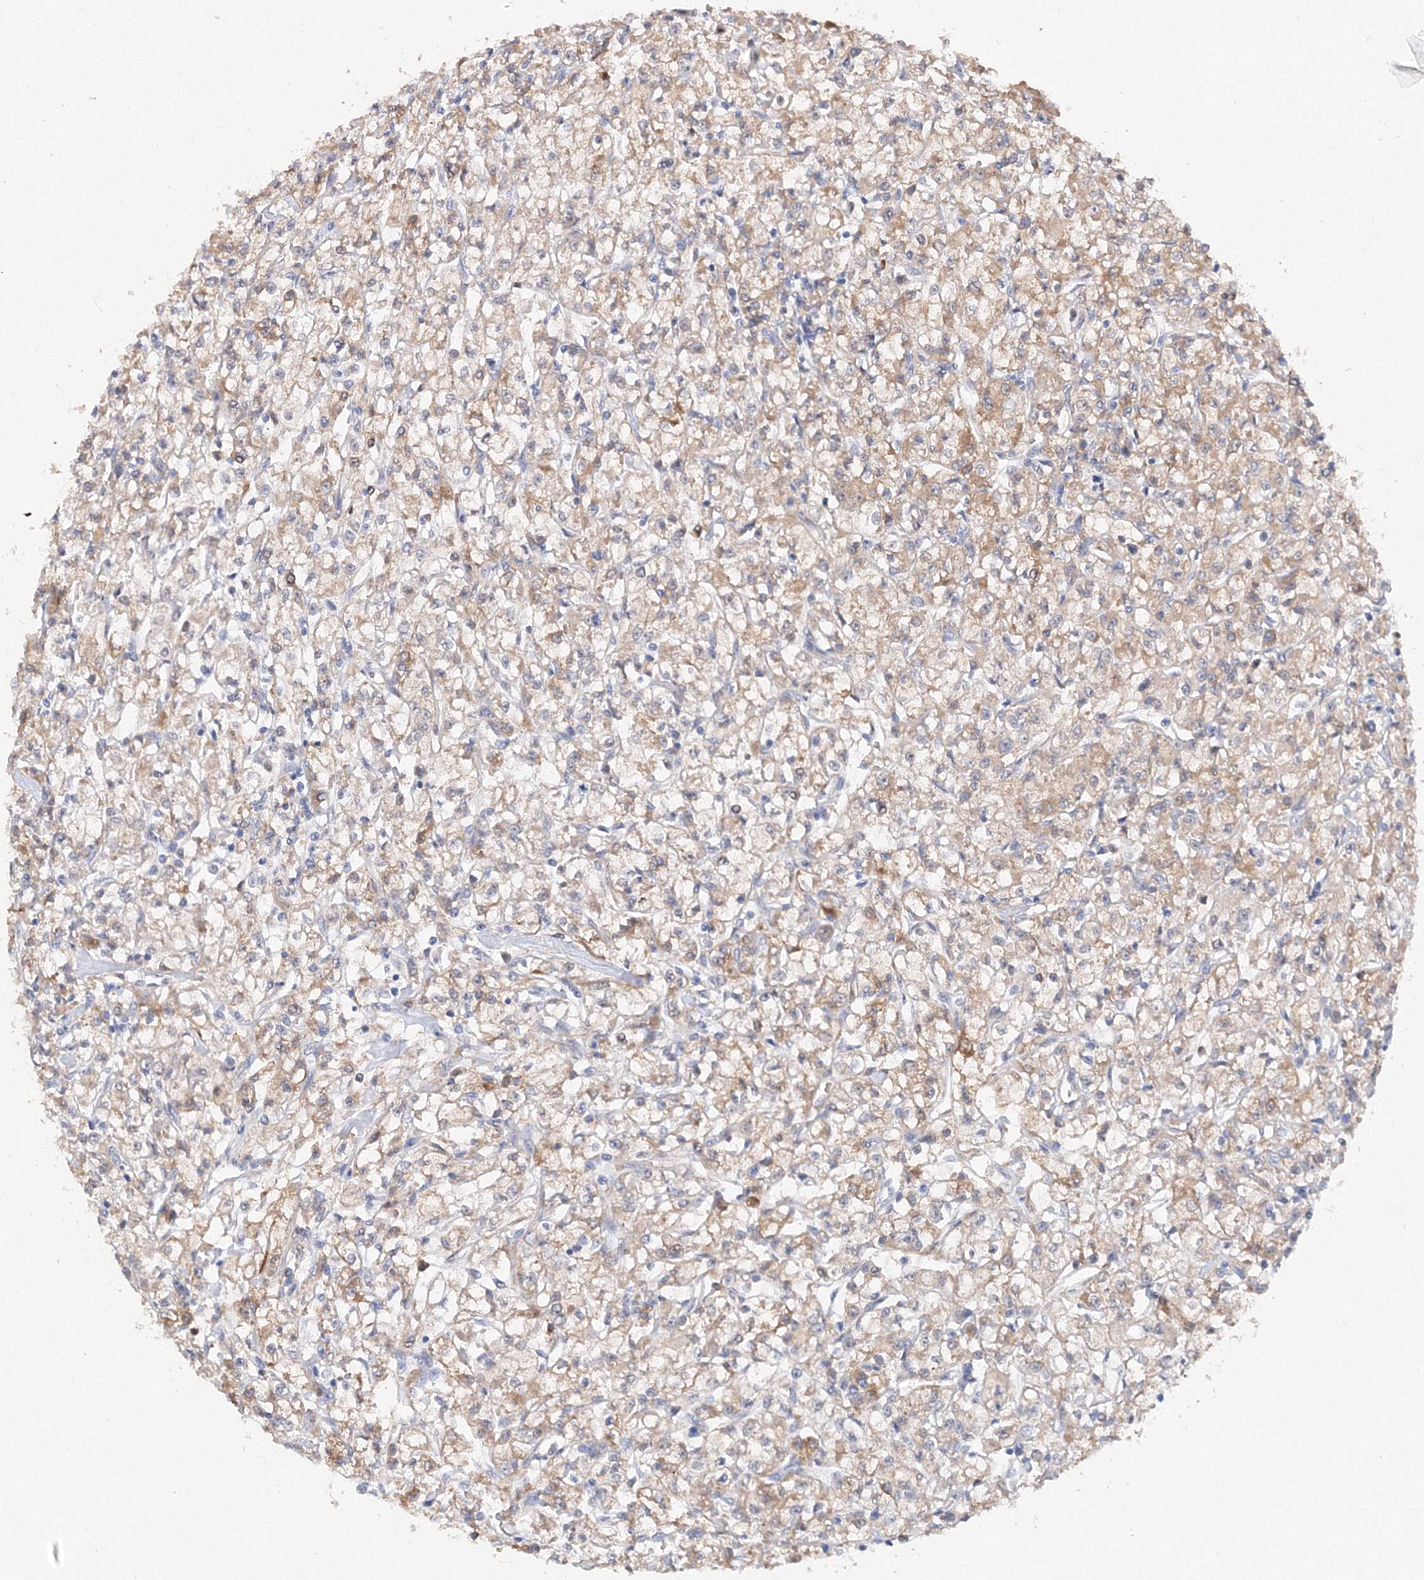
{"staining": {"intensity": "moderate", "quantity": "25%-75%", "location": "cytoplasmic/membranous"}, "tissue": "renal cancer", "cell_type": "Tumor cells", "image_type": "cancer", "snomed": [{"axis": "morphology", "description": "Adenocarcinoma, NOS"}, {"axis": "topography", "description": "Kidney"}], "caption": "Tumor cells display moderate cytoplasmic/membranous staining in approximately 25%-75% of cells in renal cancer.", "gene": "DIS3L2", "patient": {"sex": "female", "age": 59}}